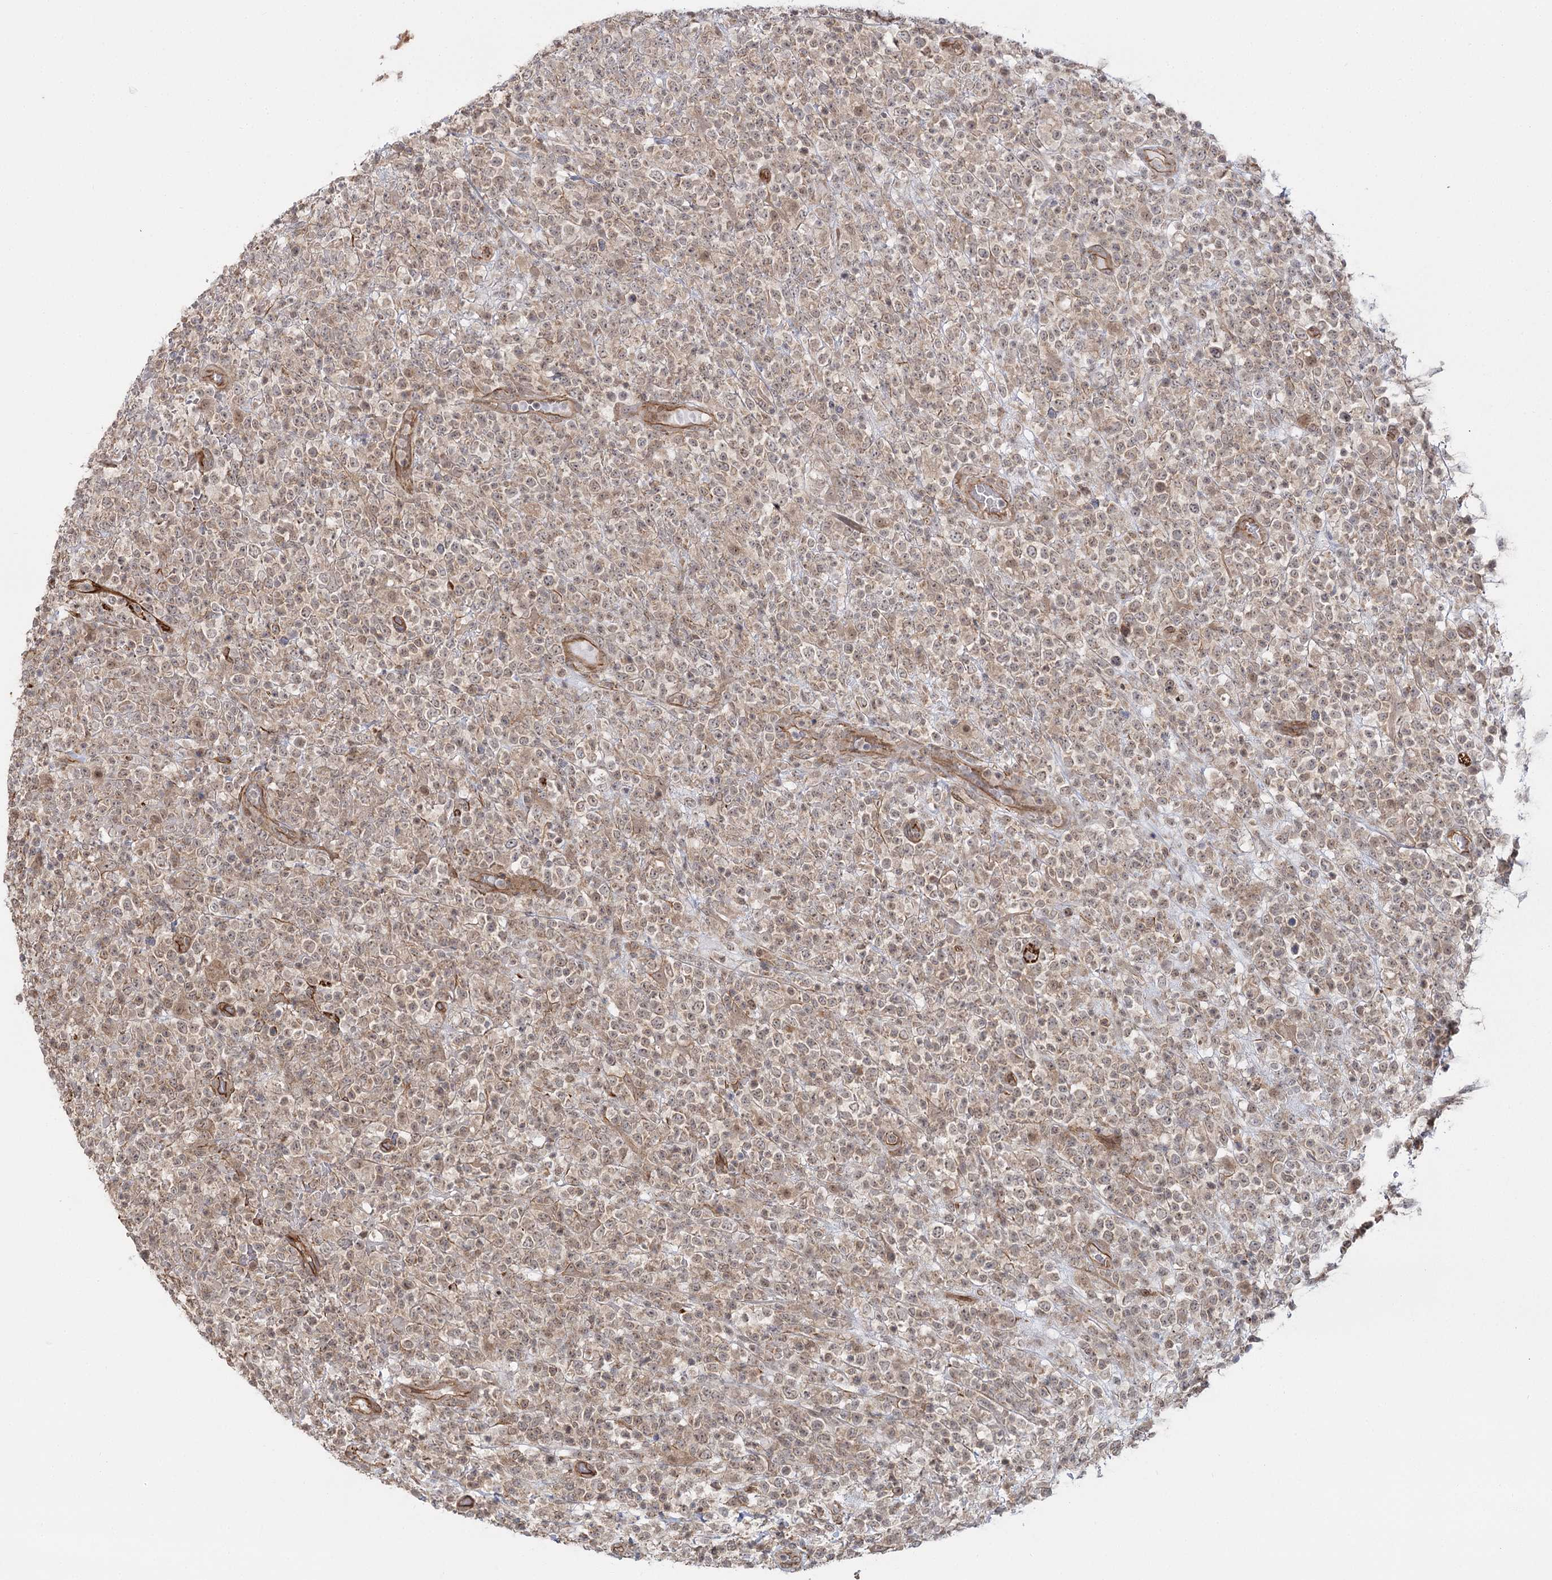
{"staining": {"intensity": "weak", "quantity": ">75%", "location": "cytoplasmic/membranous,nuclear"}, "tissue": "lymphoma", "cell_type": "Tumor cells", "image_type": "cancer", "snomed": [{"axis": "morphology", "description": "Malignant lymphoma, non-Hodgkin's type, High grade"}, {"axis": "topography", "description": "Colon"}], "caption": "Immunohistochemical staining of human high-grade malignant lymphoma, non-Hodgkin's type reveals low levels of weak cytoplasmic/membranous and nuclear protein expression in about >75% of tumor cells.", "gene": "RPP14", "patient": {"sex": "female", "age": 53}}